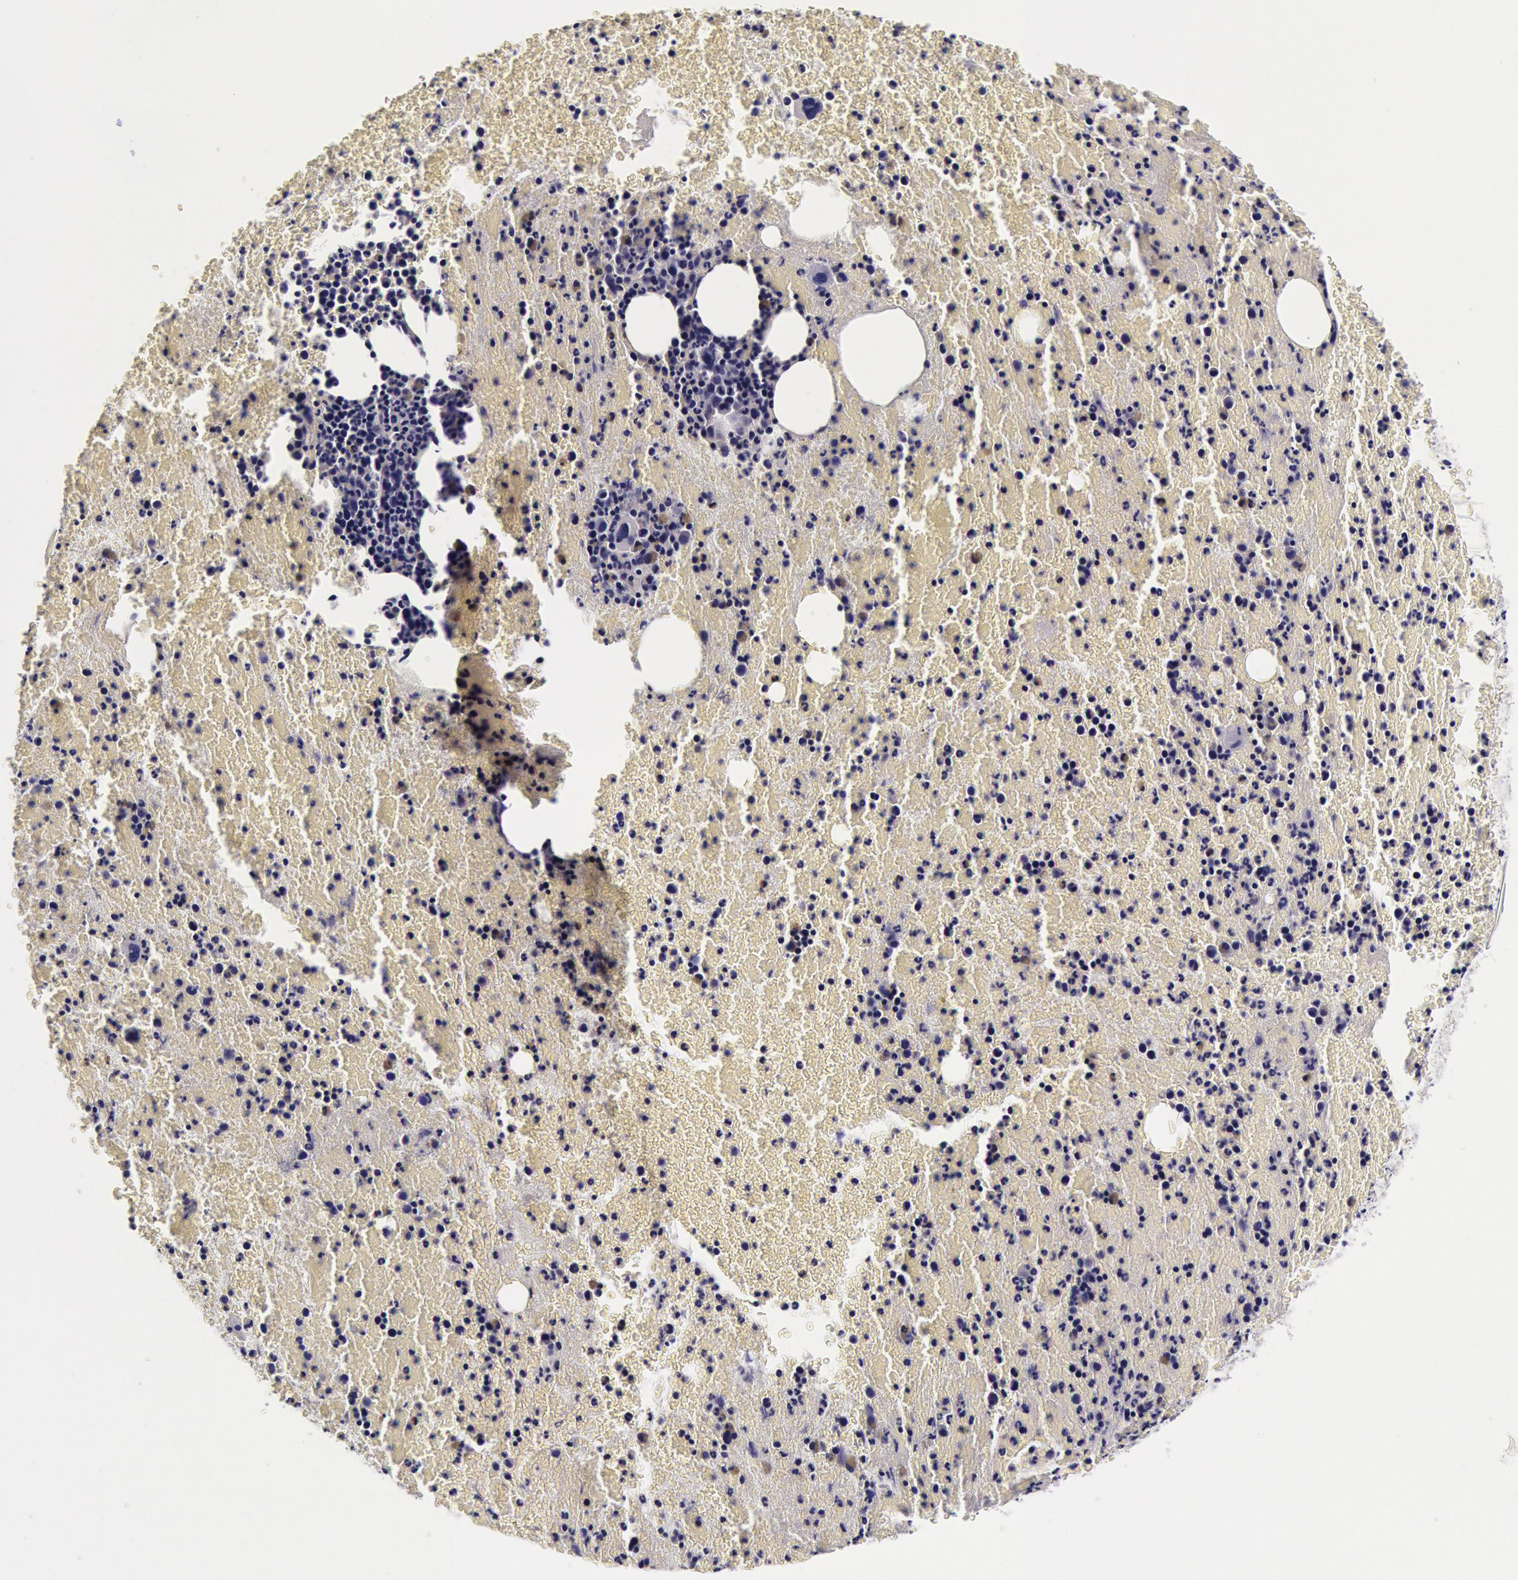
{"staining": {"intensity": "negative", "quantity": "none", "location": "none"}, "tissue": "bone marrow", "cell_type": "Hematopoietic cells", "image_type": "normal", "snomed": [{"axis": "morphology", "description": "Normal tissue, NOS"}, {"axis": "topography", "description": "Bone marrow"}], "caption": "Human bone marrow stained for a protein using IHC displays no staining in hematopoietic cells.", "gene": "CCDC22", "patient": {"sex": "female", "age": 53}}